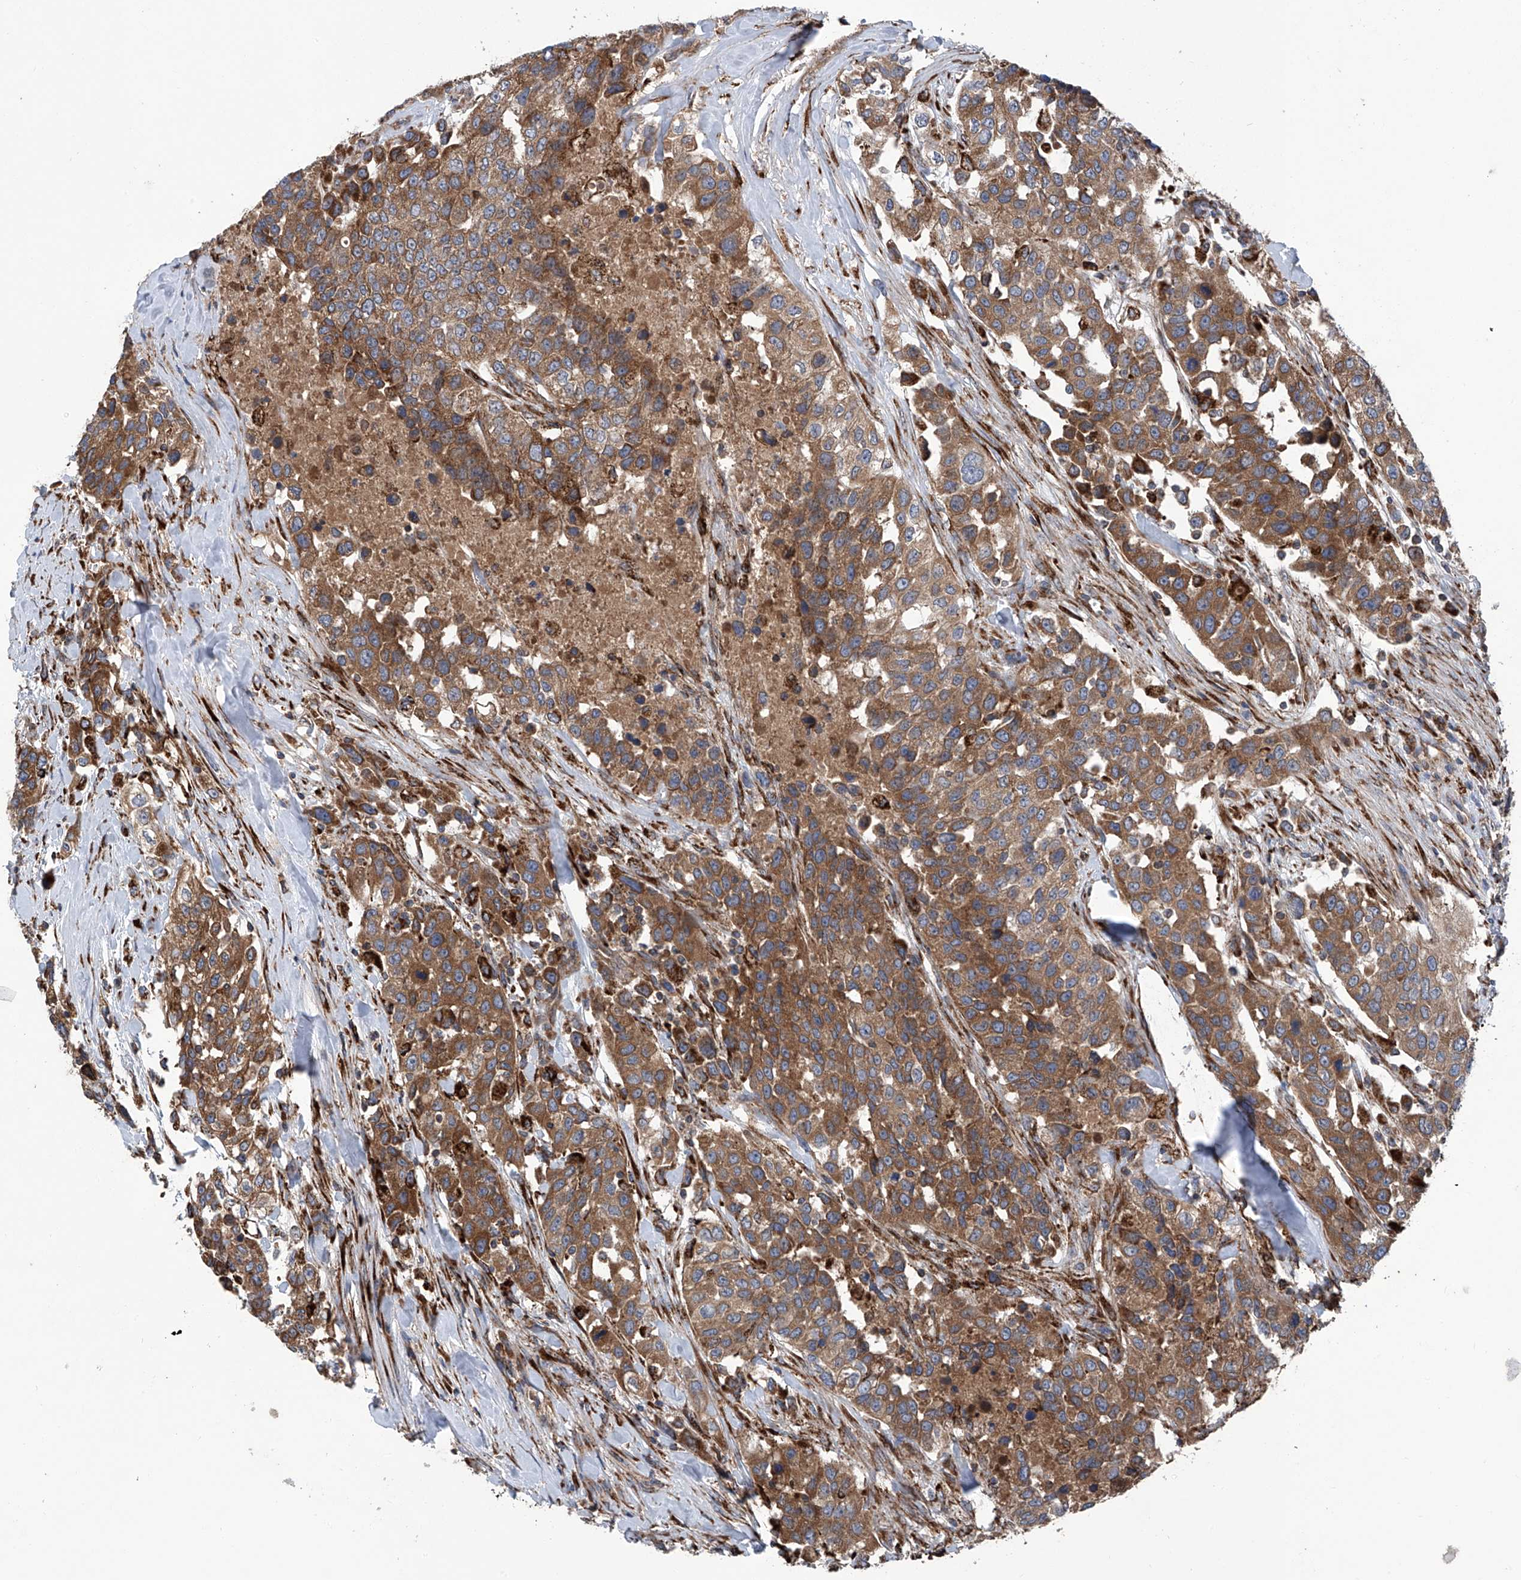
{"staining": {"intensity": "moderate", "quantity": ">75%", "location": "cytoplasmic/membranous"}, "tissue": "urothelial cancer", "cell_type": "Tumor cells", "image_type": "cancer", "snomed": [{"axis": "morphology", "description": "Urothelial carcinoma, High grade"}, {"axis": "topography", "description": "Urinary bladder"}], "caption": "Protein staining of high-grade urothelial carcinoma tissue exhibits moderate cytoplasmic/membranous expression in approximately >75% of tumor cells. (IHC, brightfield microscopy, high magnification).", "gene": "ASCC3", "patient": {"sex": "female", "age": 80}}